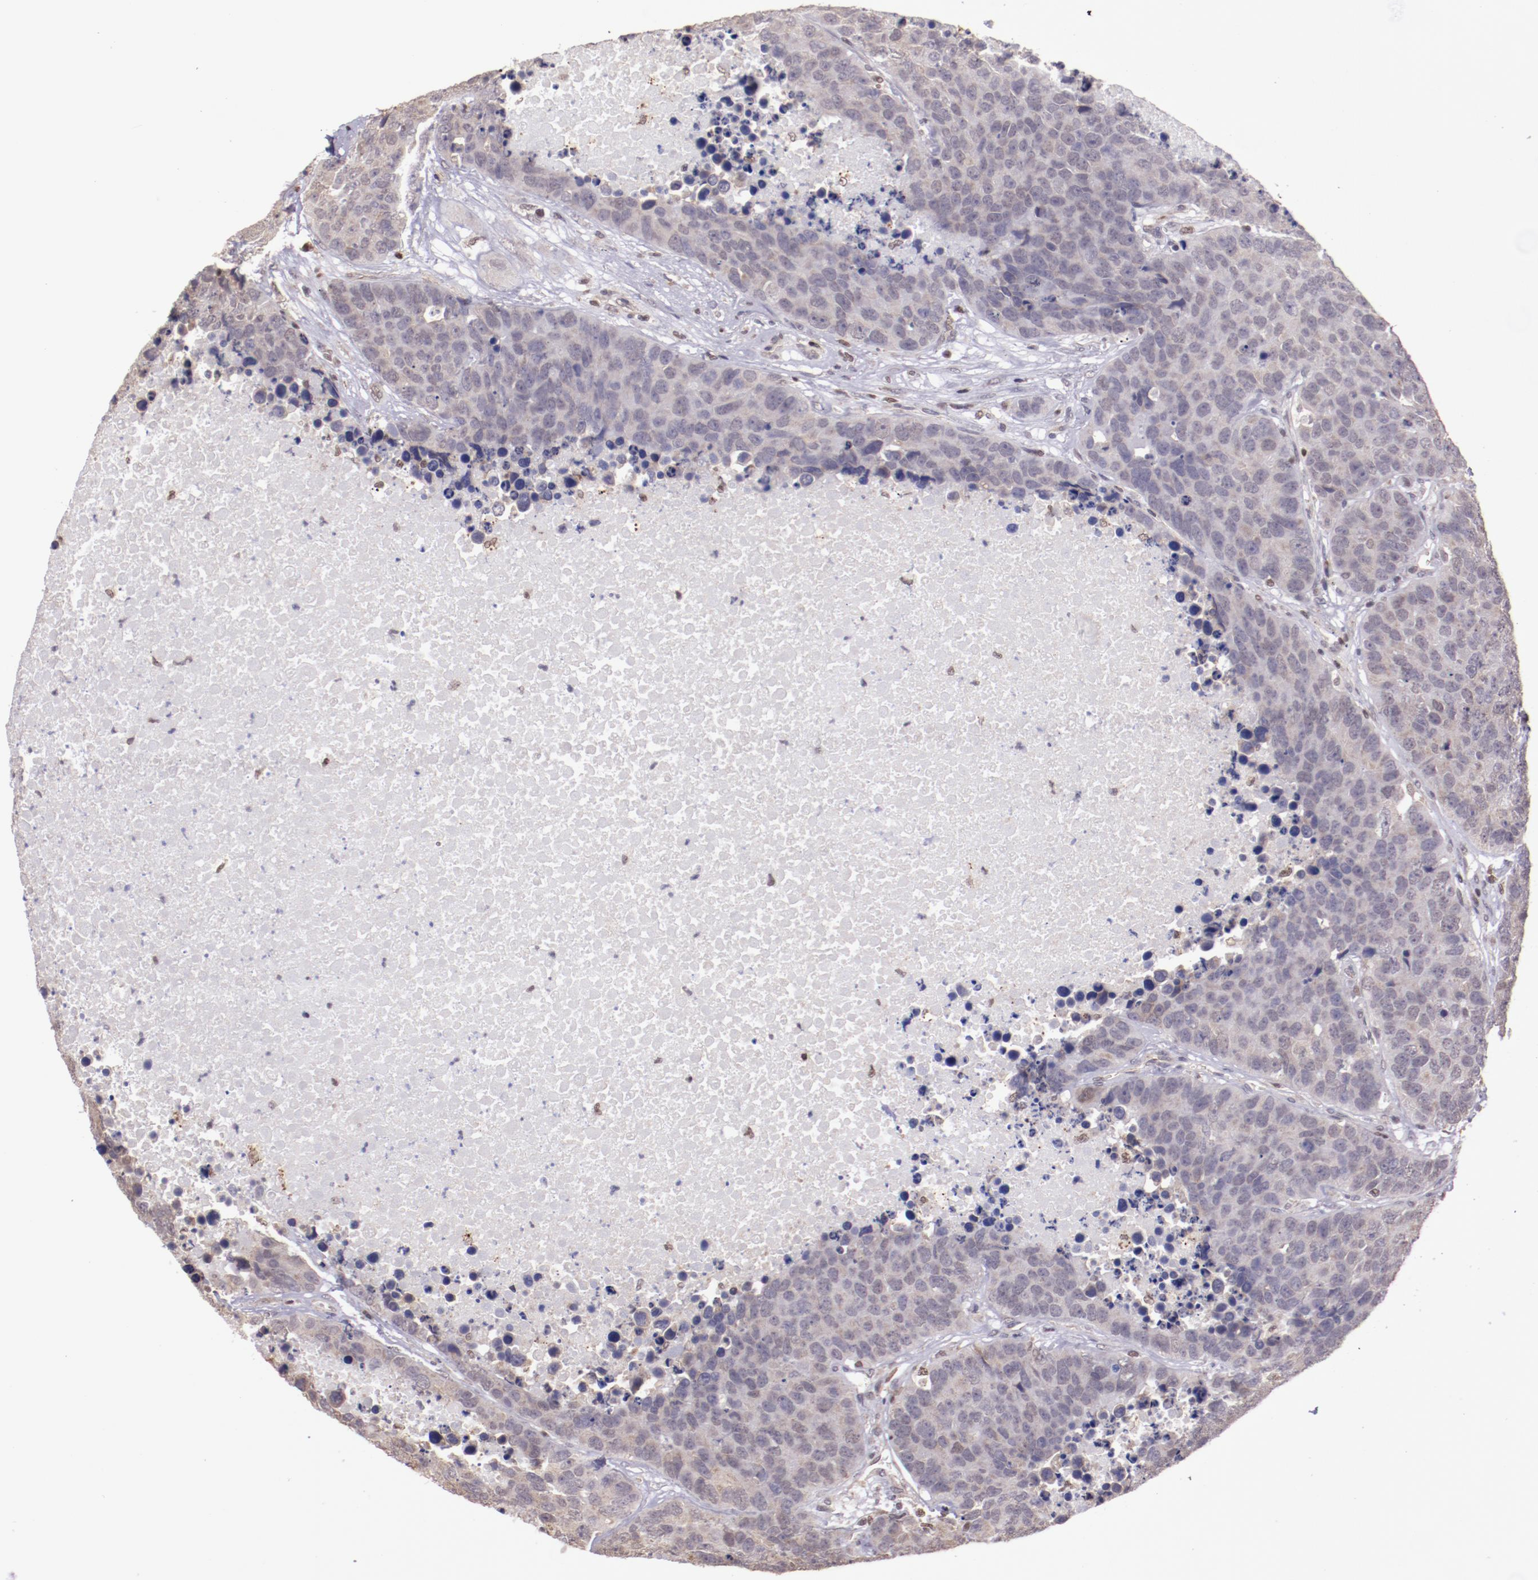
{"staining": {"intensity": "weak", "quantity": ">75%", "location": "cytoplasmic/membranous"}, "tissue": "carcinoid", "cell_type": "Tumor cells", "image_type": "cancer", "snomed": [{"axis": "morphology", "description": "Carcinoid, malignant, NOS"}, {"axis": "topography", "description": "Lung"}], "caption": "Protein expression analysis of carcinoid displays weak cytoplasmic/membranous positivity in about >75% of tumor cells. (DAB = brown stain, brightfield microscopy at high magnification).", "gene": "ELF1", "patient": {"sex": "male", "age": 60}}